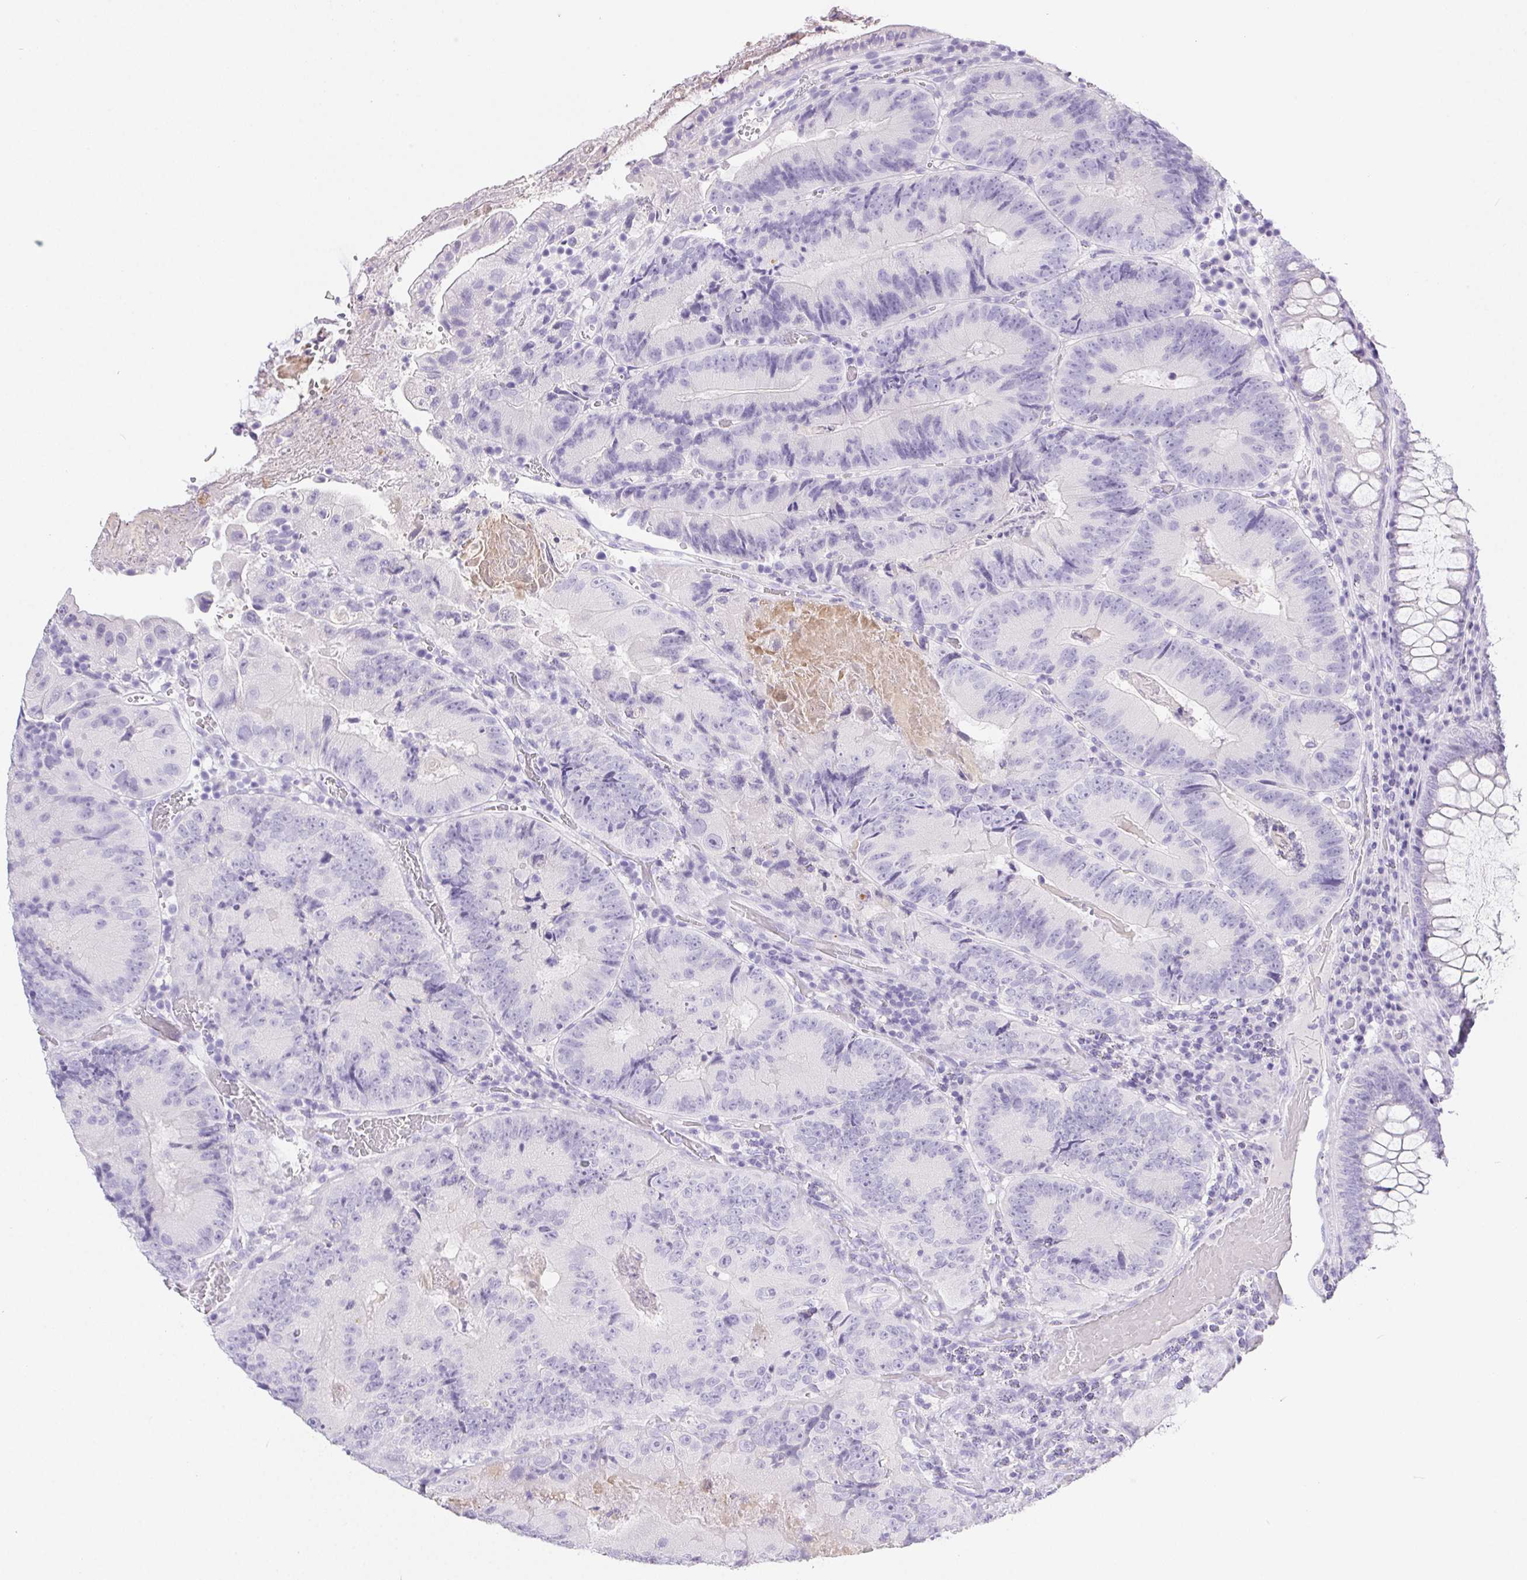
{"staining": {"intensity": "negative", "quantity": "none", "location": "none"}, "tissue": "colorectal cancer", "cell_type": "Tumor cells", "image_type": "cancer", "snomed": [{"axis": "morphology", "description": "Adenocarcinoma, NOS"}, {"axis": "topography", "description": "Colon"}], "caption": "Immunohistochemistry histopathology image of neoplastic tissue: human colorectal adenocarcinoma stained with DAB shows no significant protein staining in tumor cells. Brightfield microscopy of IHC stained with DAB (brown) and hematoxylin (blue), captured at high magnification.", "gene": "PNLIP", "patient": {"sex": "female", "age": 86}}